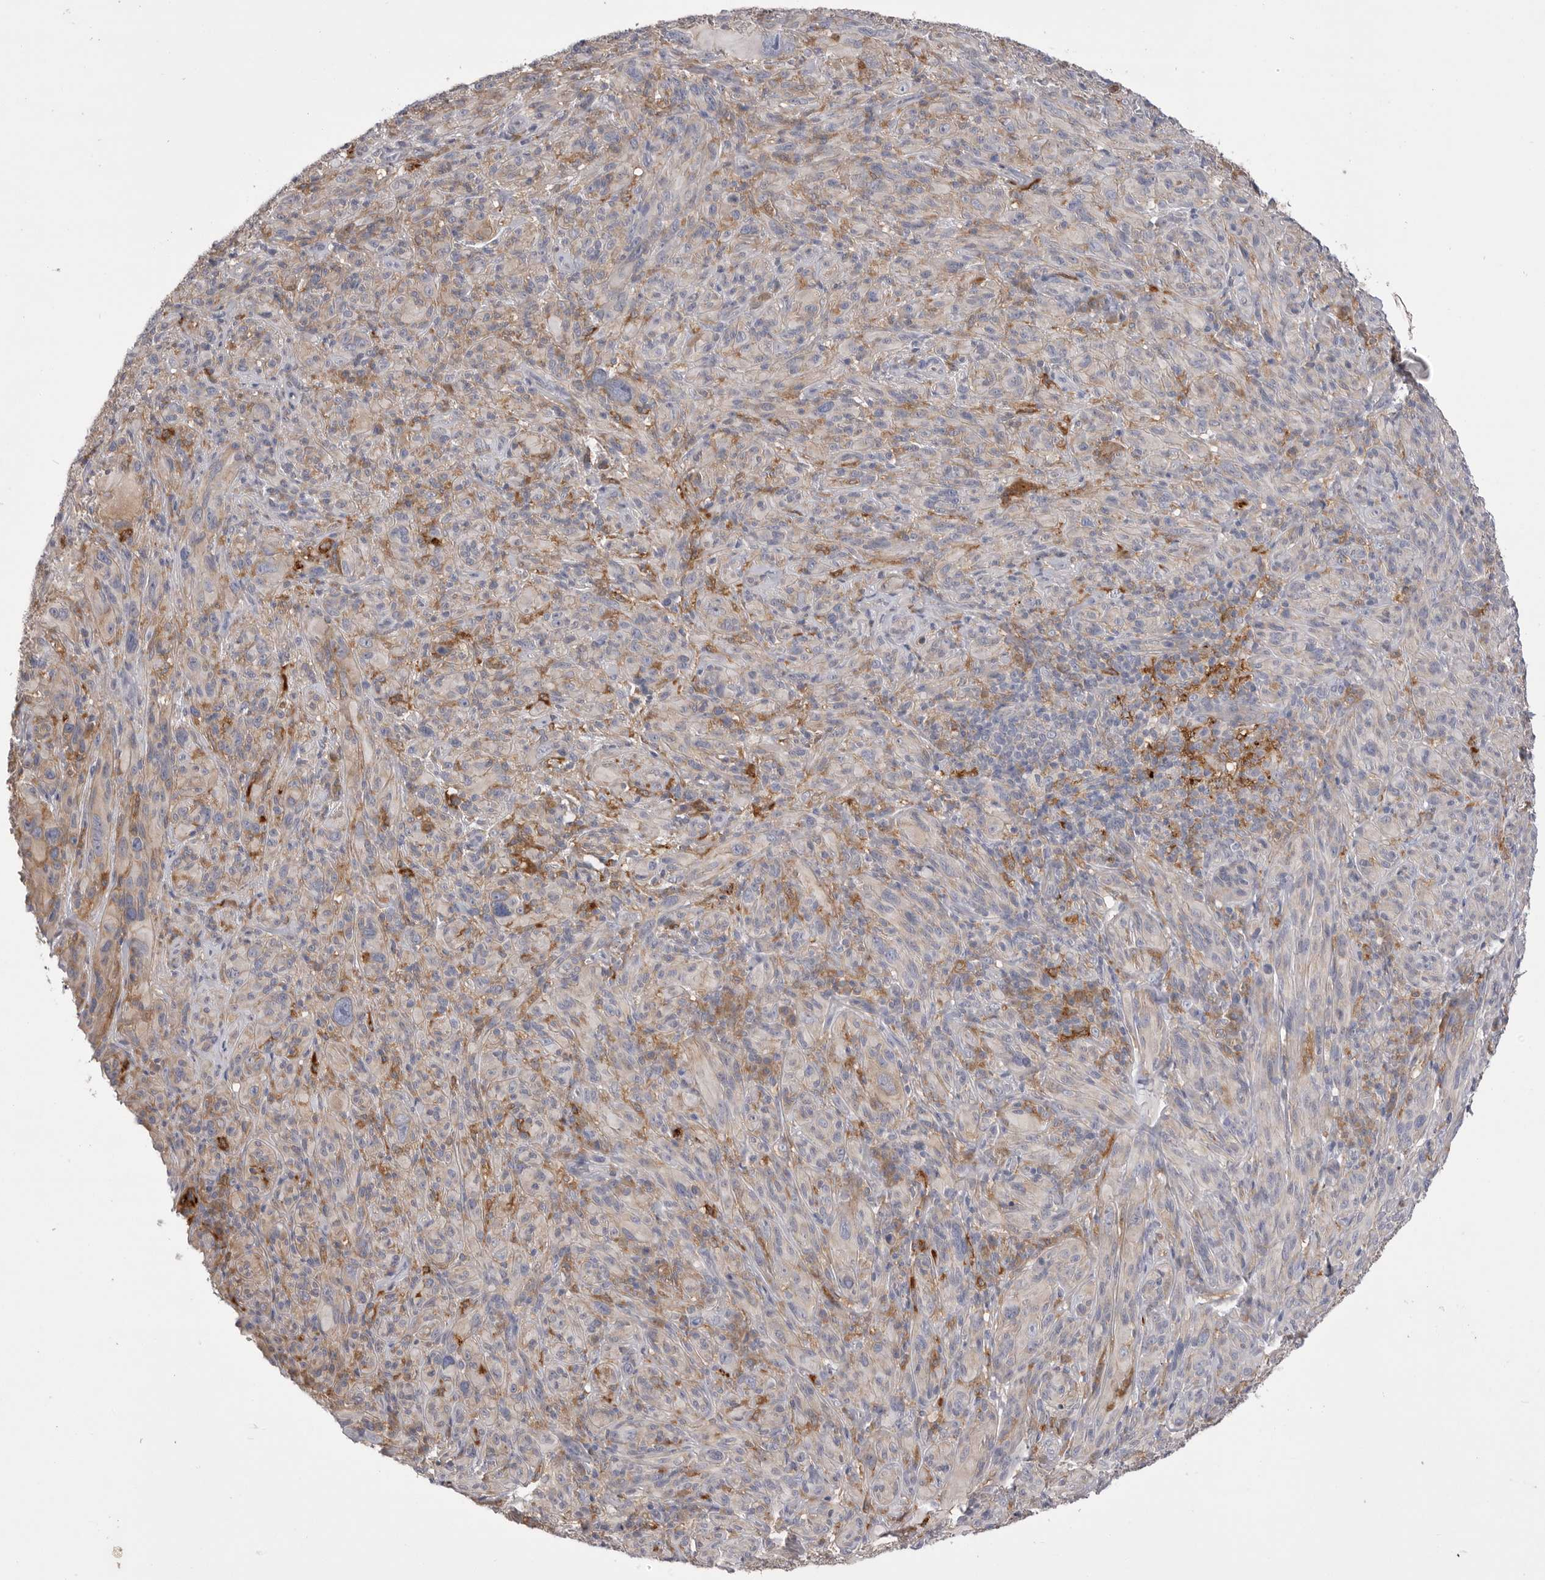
{"staining": {"intensity": "negative", "quantity": "none", "location": "none"}, "tissue": "melanoma", "cell_type": "Tumor cells", "image_type": "cancer", "snomed": [{"axis": "morphology", "description": "Malignant melanoma, NOS"}, {"axis": "topography", "description": "Skin of head"}], "caption": "This is a histopathology image of IHC staining of melanoma, which shows no staining in tumor cells.", "gene": "VAC14", "patient": {"sex": "male", "age": 96}}